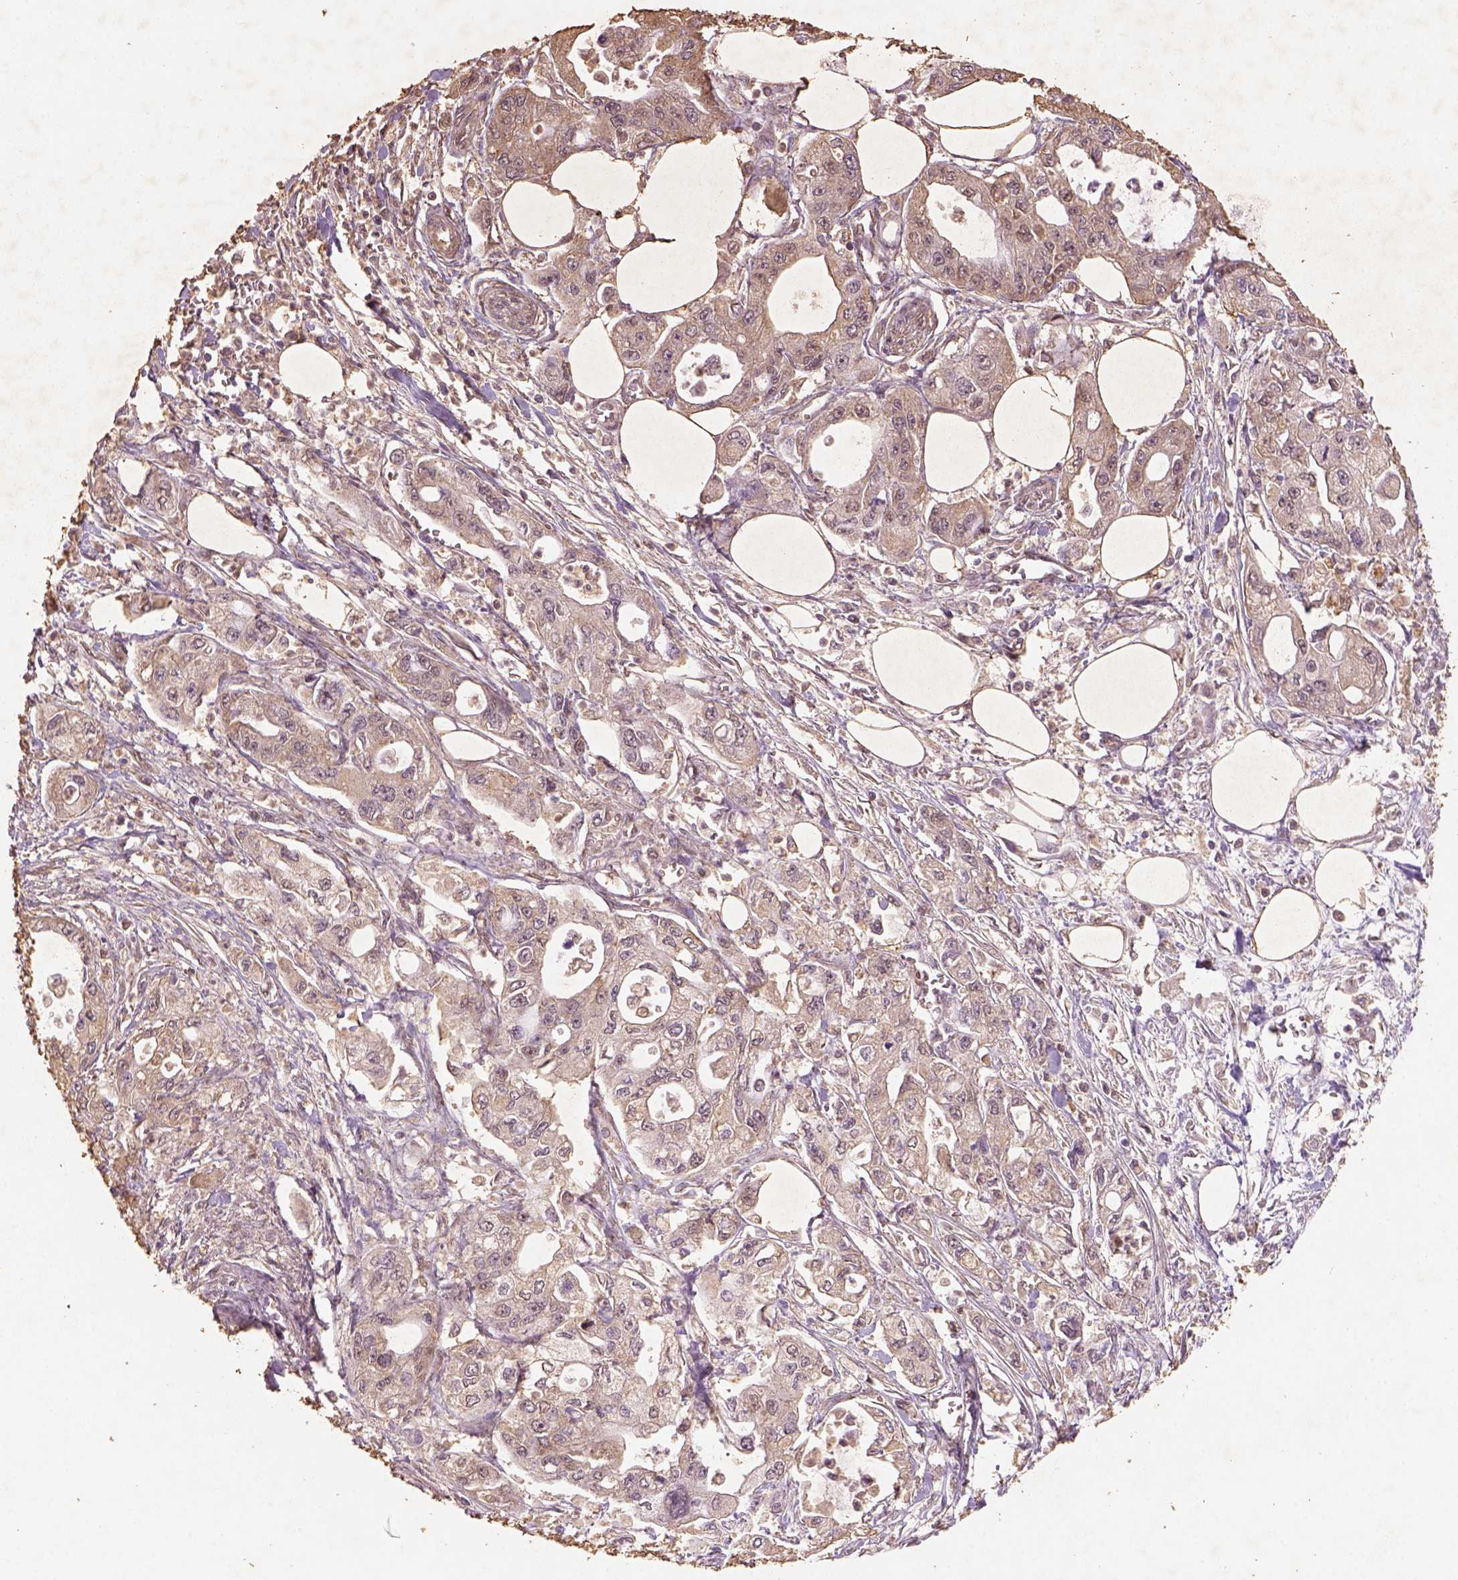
{"staining": {"intensity": "weak", "quantity": ">75%", "location": "cytoplasmic/membranous"}, "tissue": "pancreatic cancer", "cell_type": "Tumor cells", "image_type": "cancer", "snomed": [{"axis": "morphology", "description": "Adenocarcinoma, NOS"}, {"axis": "topography", "description": "Pancreas"}], "caption": "This photomicrograph demonstrates pancreatic cancer (adenocarcinoma) stained with immunohistochemistry to label a protein in brown. The cytoplasmic/membranous of tumor cells show weak positivity for the protein. Nuclei are counter-stained blue.", "gene": "AP2B1", "patient": {"sex": "male", "age": 70}}